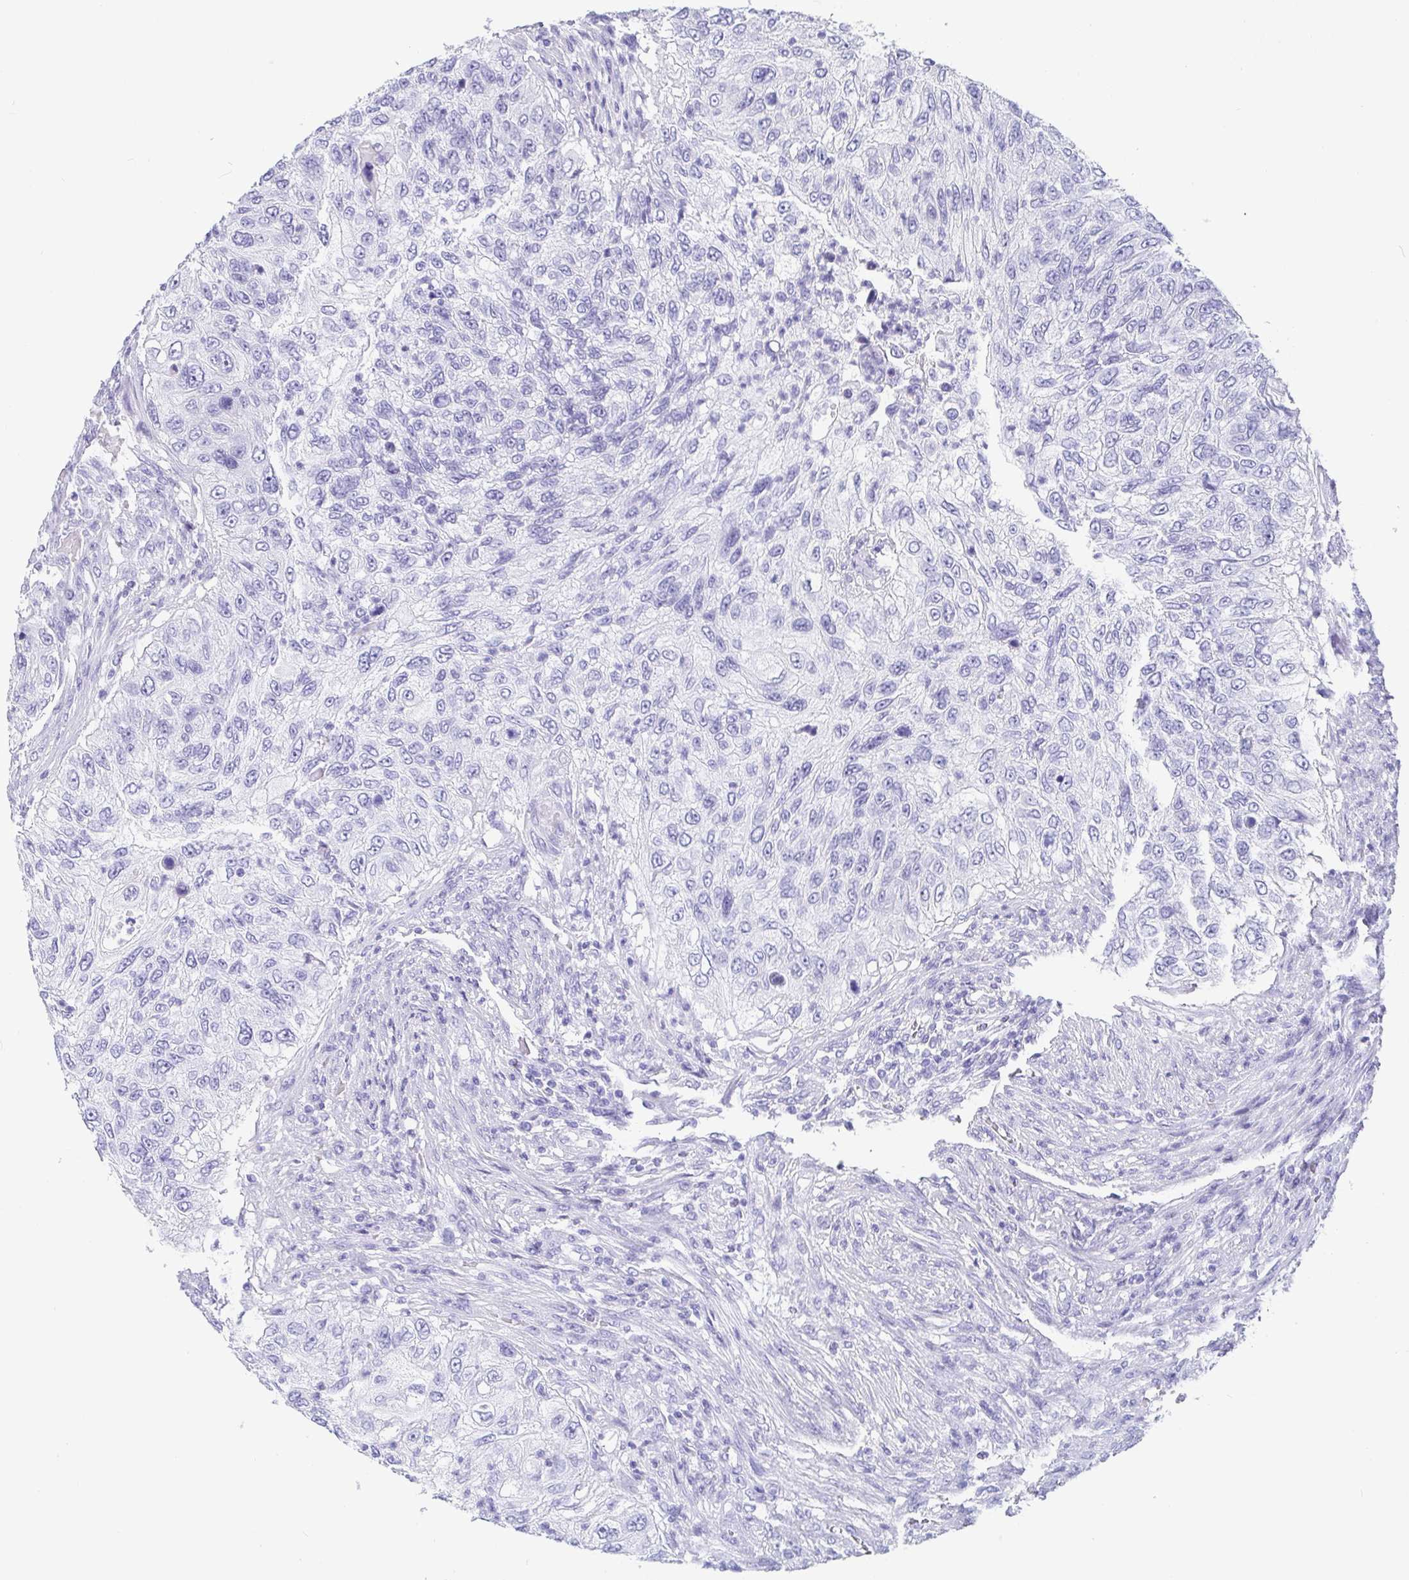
{"staining": {"intensity": "negative", "quantity": "none", "location": "none"}, "tissue": "urothelial cancer", "cell_type": "Tumor cells", "image_type": "cancer", "snomed": [{"axis": "morphology", "description": "Urothelial carcinoma, High grade"}, {"axis": "topography", "description": "Urinary bladder"}], "caption": "DAB (3,3'-diaminobenzidine) immunohistochemical staining of urothelial carcinoma (high-grade) reveals no significant expression in tumor cells.", "gene": "IDH1", "patient": {"sex": "female", "age": 60}}